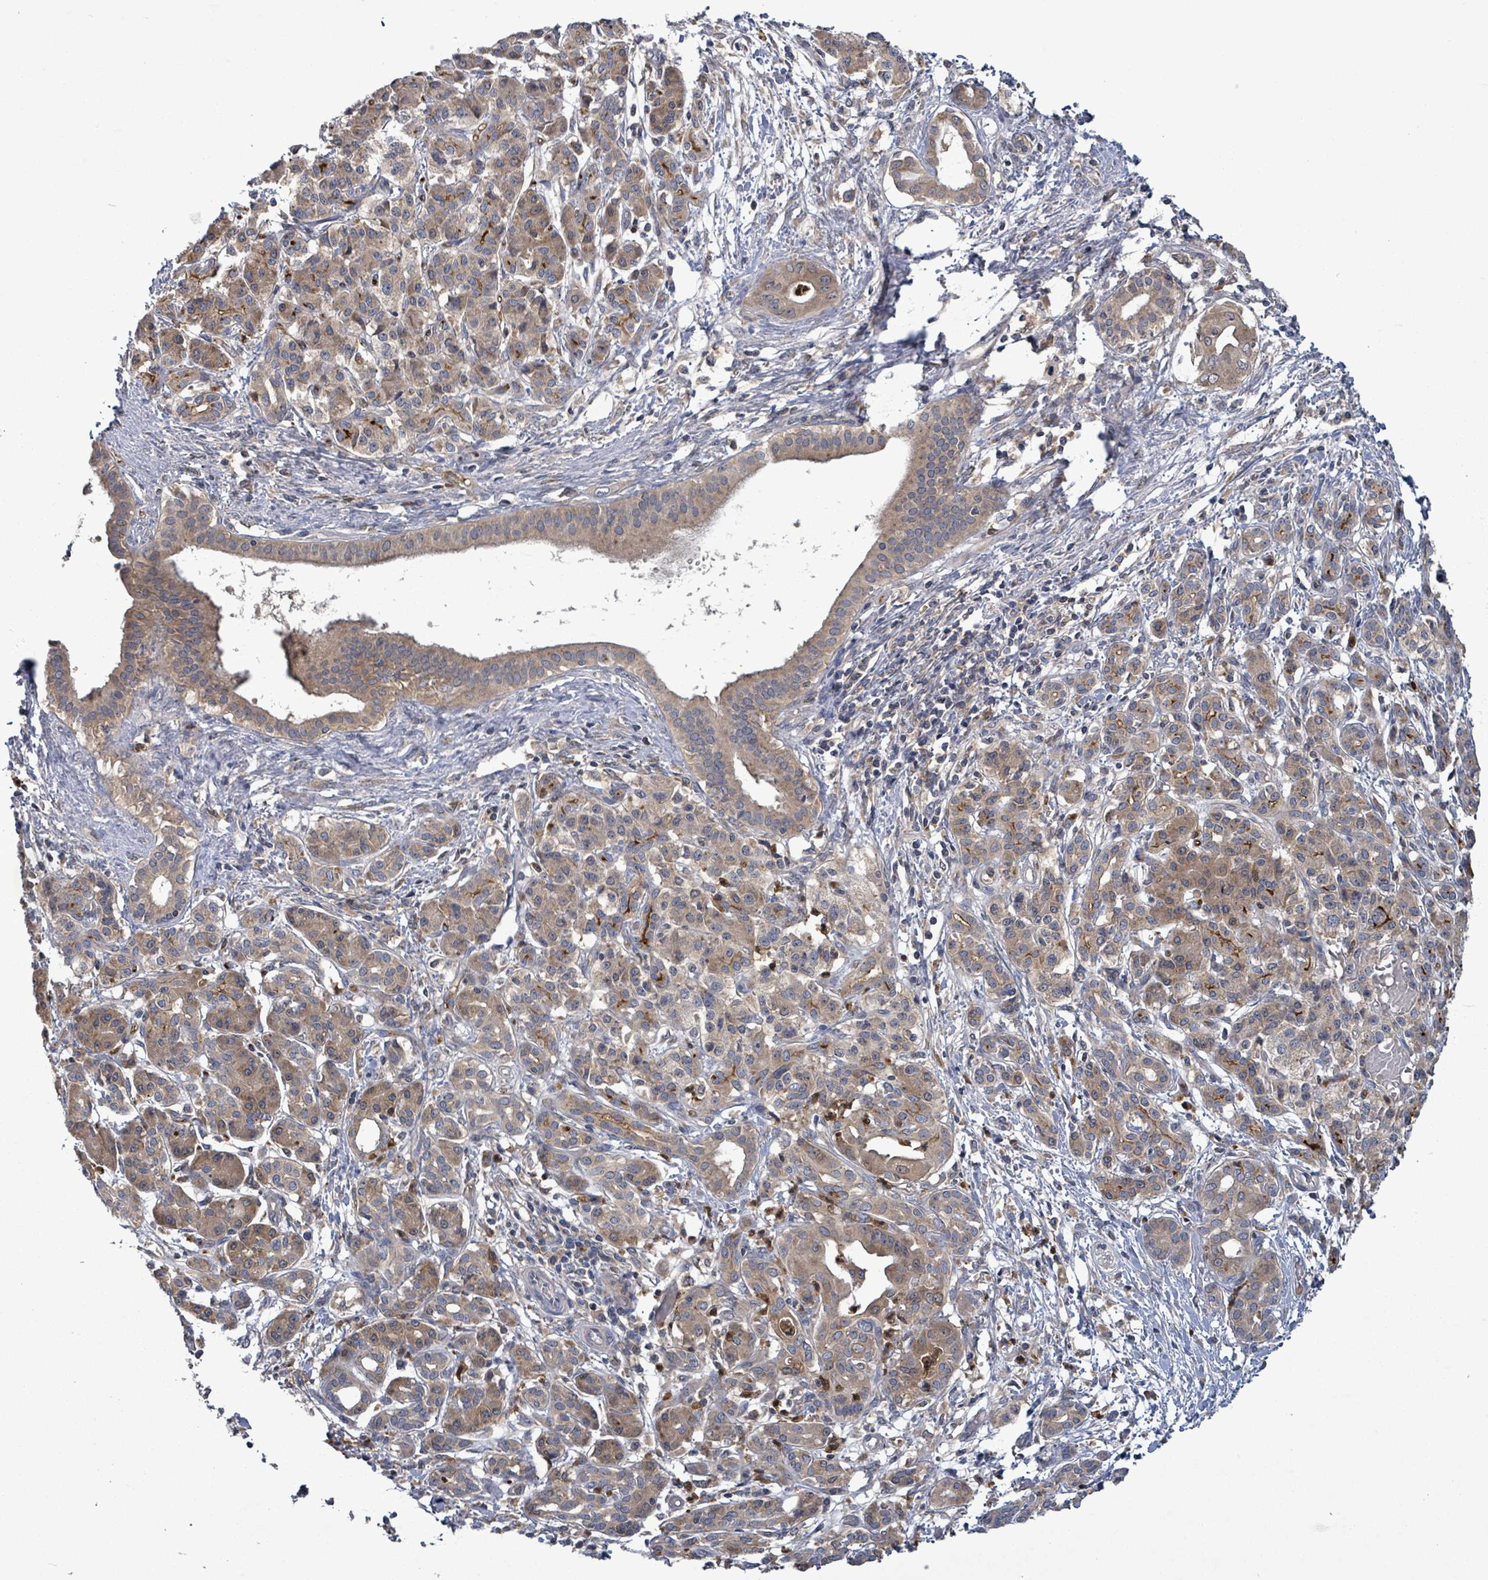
{"staining": {"intensity": "weak", "quantity": ">75%", "location": "cytoplasmic/membranous"}, "tissue": "pancreatic cancer", "cell_type": "Tumor cells", "image_type": "cancer", "snomed": [{"axis": "morphology", "description": "Adenocarcinoma, NOS"}, {"axis": "topography", "description": "Pancreas"}], "caption": "A brown stain labels weak cytoplasmic/membranous staining of a protein in human pancreatic adenocarcinoma tumor cells.", "gene": "SERPINE3", "patient": {"sex": "male", "age": 58}}